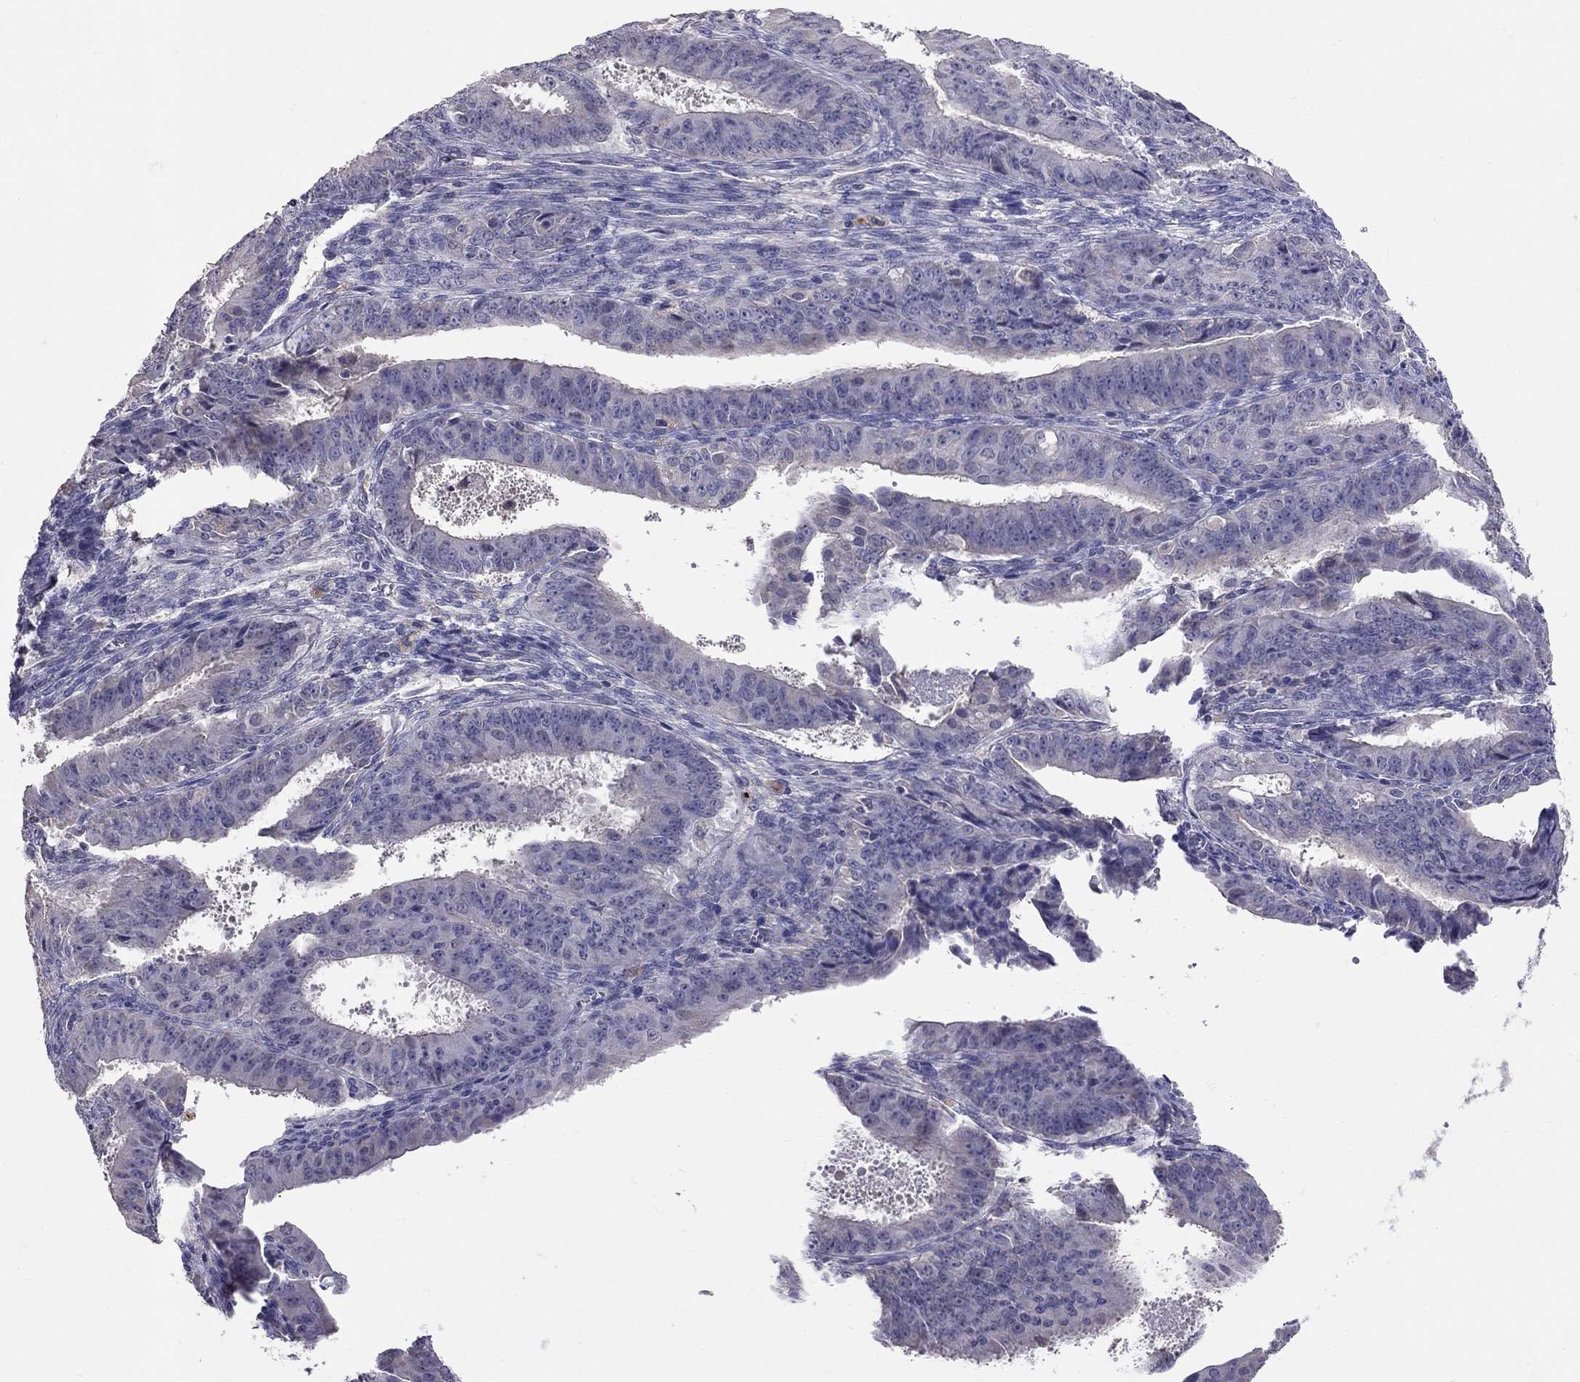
{"staining": {"intensity": "negative", "quantity": "none", "location": "none"}, "tissue": "ovarian cancer", "cell_type": "Tumor cells", "image_type": "cancer", "snomed": [{"axis": "morphology", "description": "Carcinoma, endometroid"}, {"axis": "topography", "description": "Ovary"}], "caption": "An immunohistochemistry (IHC) histopathology image of endometroid carcinoma (ovarian) is shown. There is no staining in tumor cells of endometroid carcinoma (ovarian). Brightfield microscopy of immunohistochemistry (IHC) stained with DAB (3,3'-diaminobenzidine) (brown) and hematoxylin (blue), captured at high magnification.", "gene": "RTP5", "patient": {"sex": "female", "age": 42}}